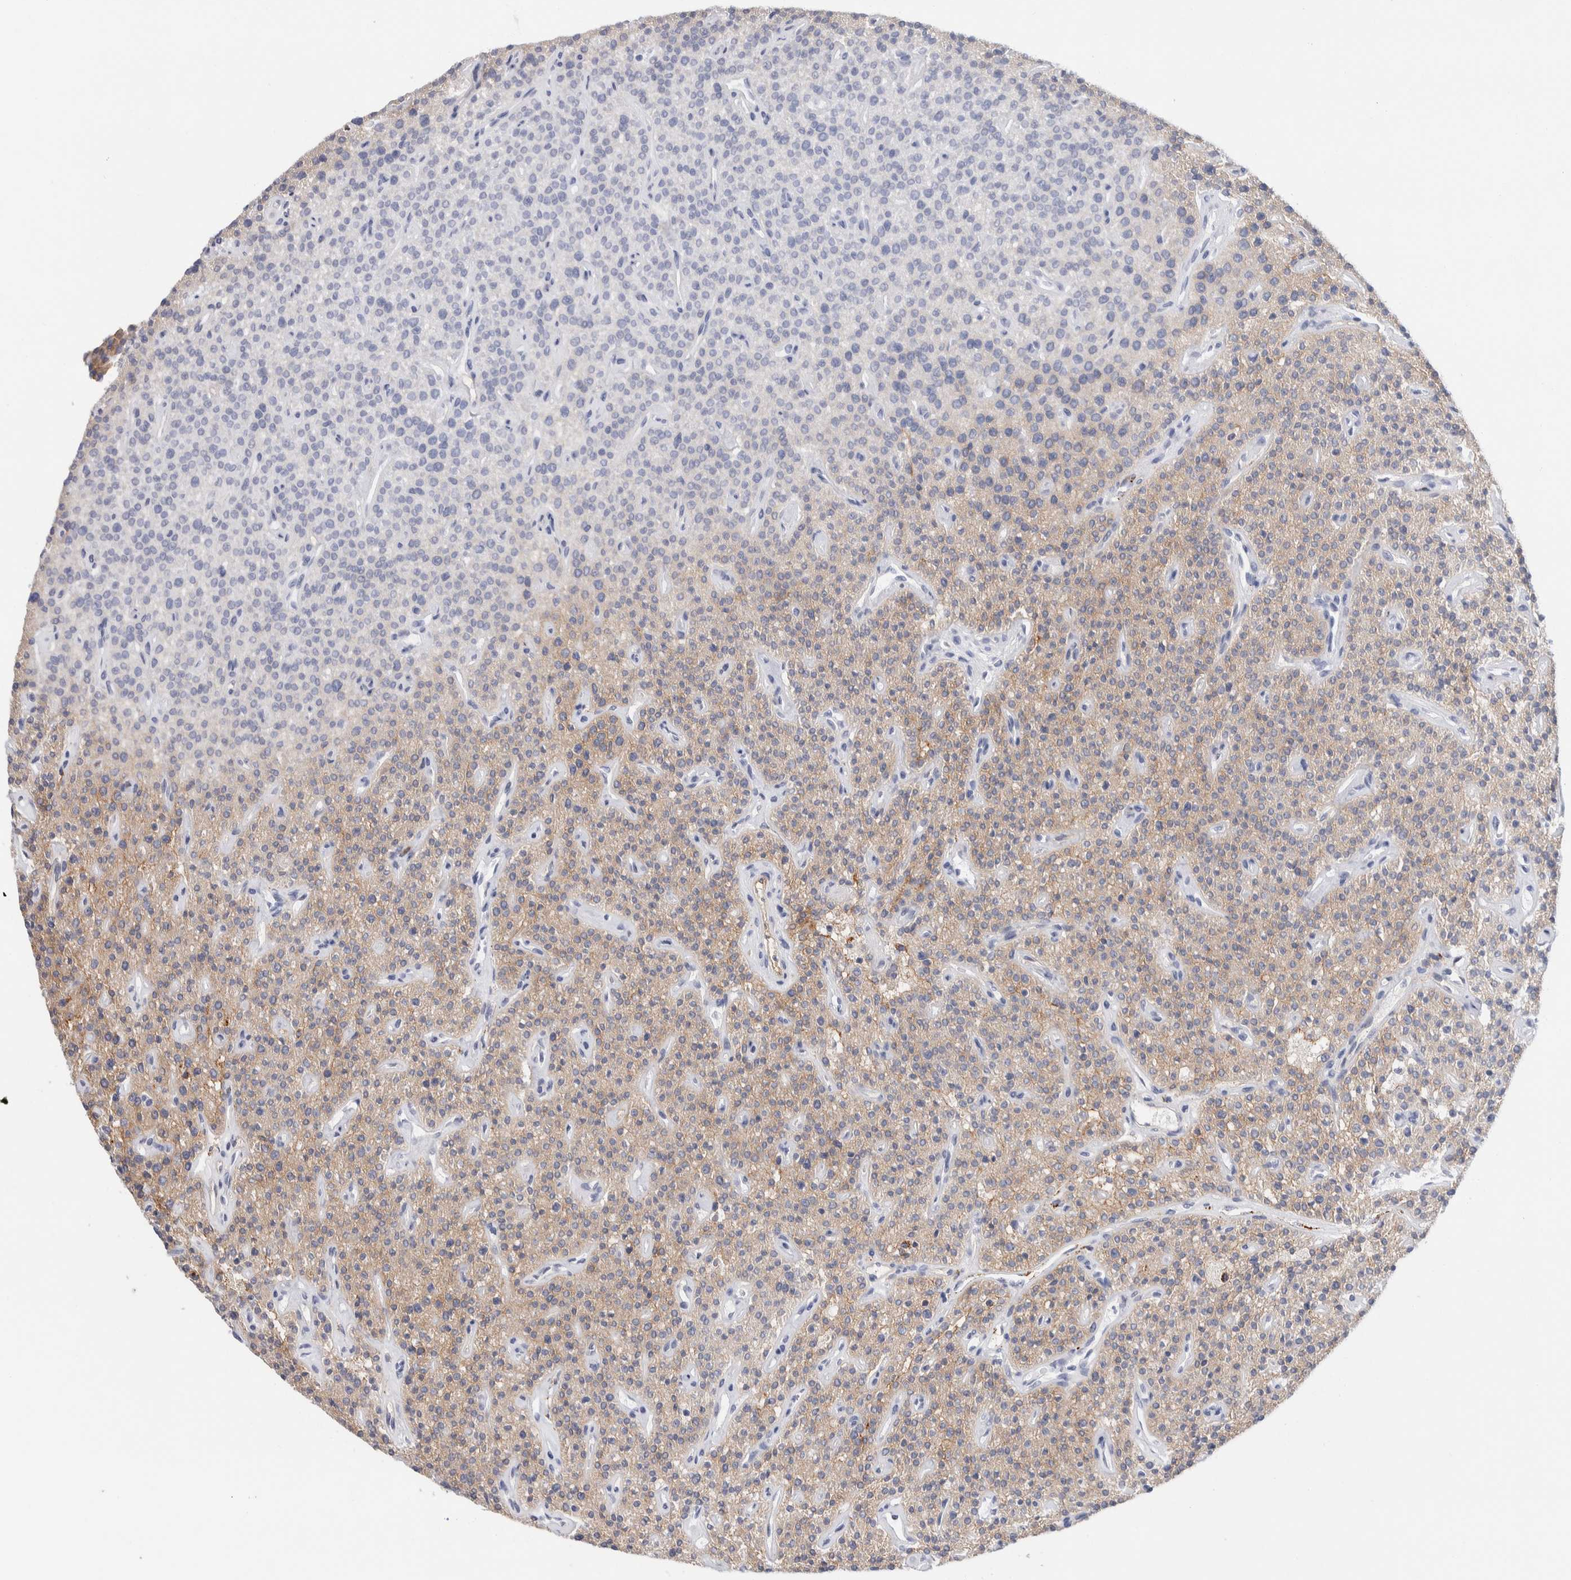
{"staining": {"intensity": "weak", "quantity": "25%-75%", "location": "cytoplasmic/membranous"}, "tissue": "parathyroid gland", "cell_type": "Glandular cells", "image_type": "normal", "snomed": [{"axis": "morphology", "description": "Normal tissue, NOS"}, {"axis": "topography", "description": "Parathyroid gland"}], "caption": "Protein analysis of unremarkable parathyroid gland demonstrates weak cytoplasmic/membranous positivity in approximately 25%-75% of glandular cells. (Brightfield microscopy of DAB IHC at high magnification).", "gene": "METRNL", "patient": {"sex": "male", "age": 46}}